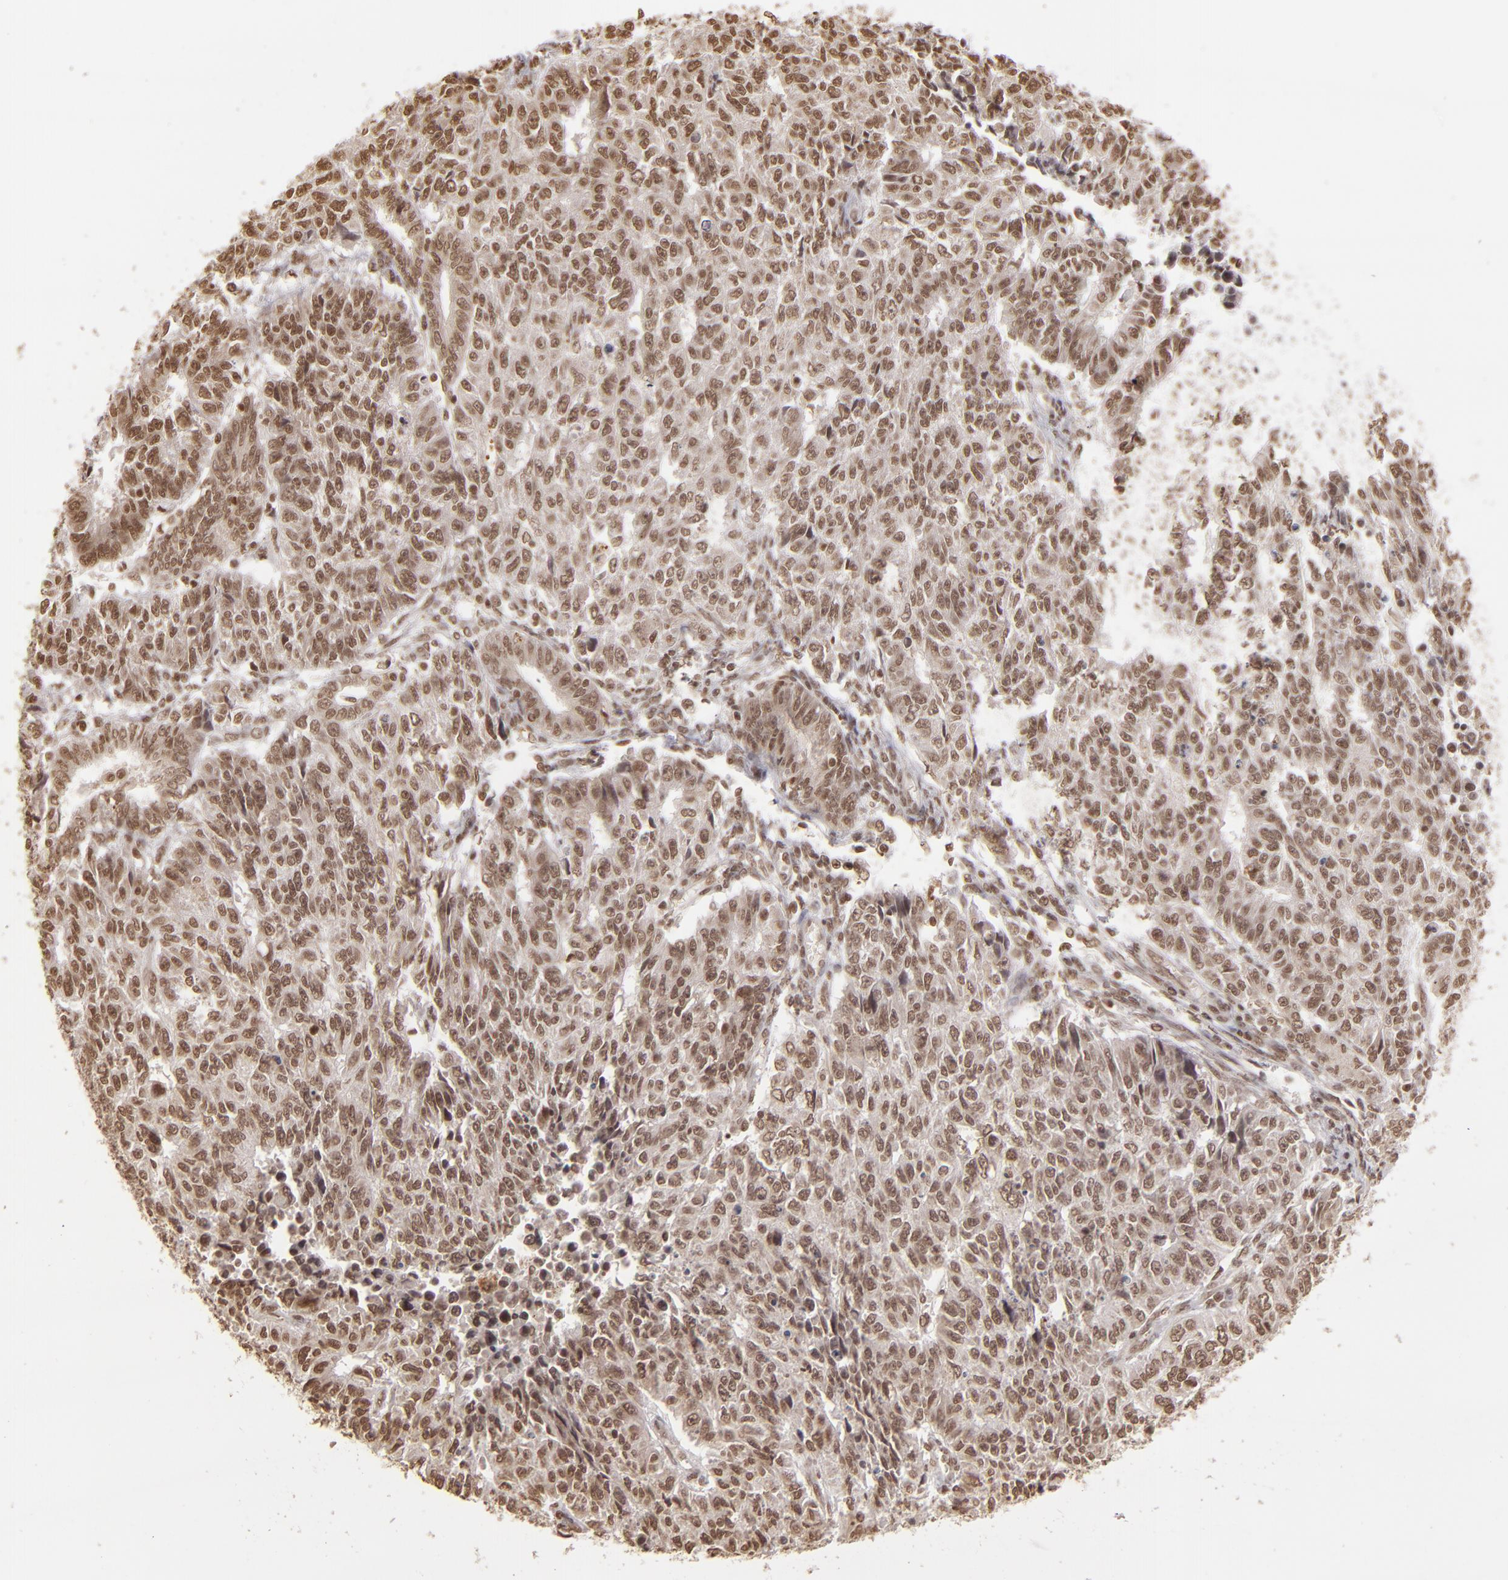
{"staining": {"intensity": "moderate", "quantity": ">75%", "location": "nuclear"}, "tissue": "endometrial cancer", "cell_type": "Tumor cells", "image_type": "cancer", "snomed": [{"axis": "morphology", "description": "Adenocarcinoma, NOS"}, {"axis": "topography", "description": "Endometrium"}], "caption": "This is a photomicrograph of immunohistochemistry staining of endometrial adenocarcinoma, which shows moderate expression in the nuclear of tumor cells.", "gene": "CUL3", "patient": {"sex": "female", "age": 42}}